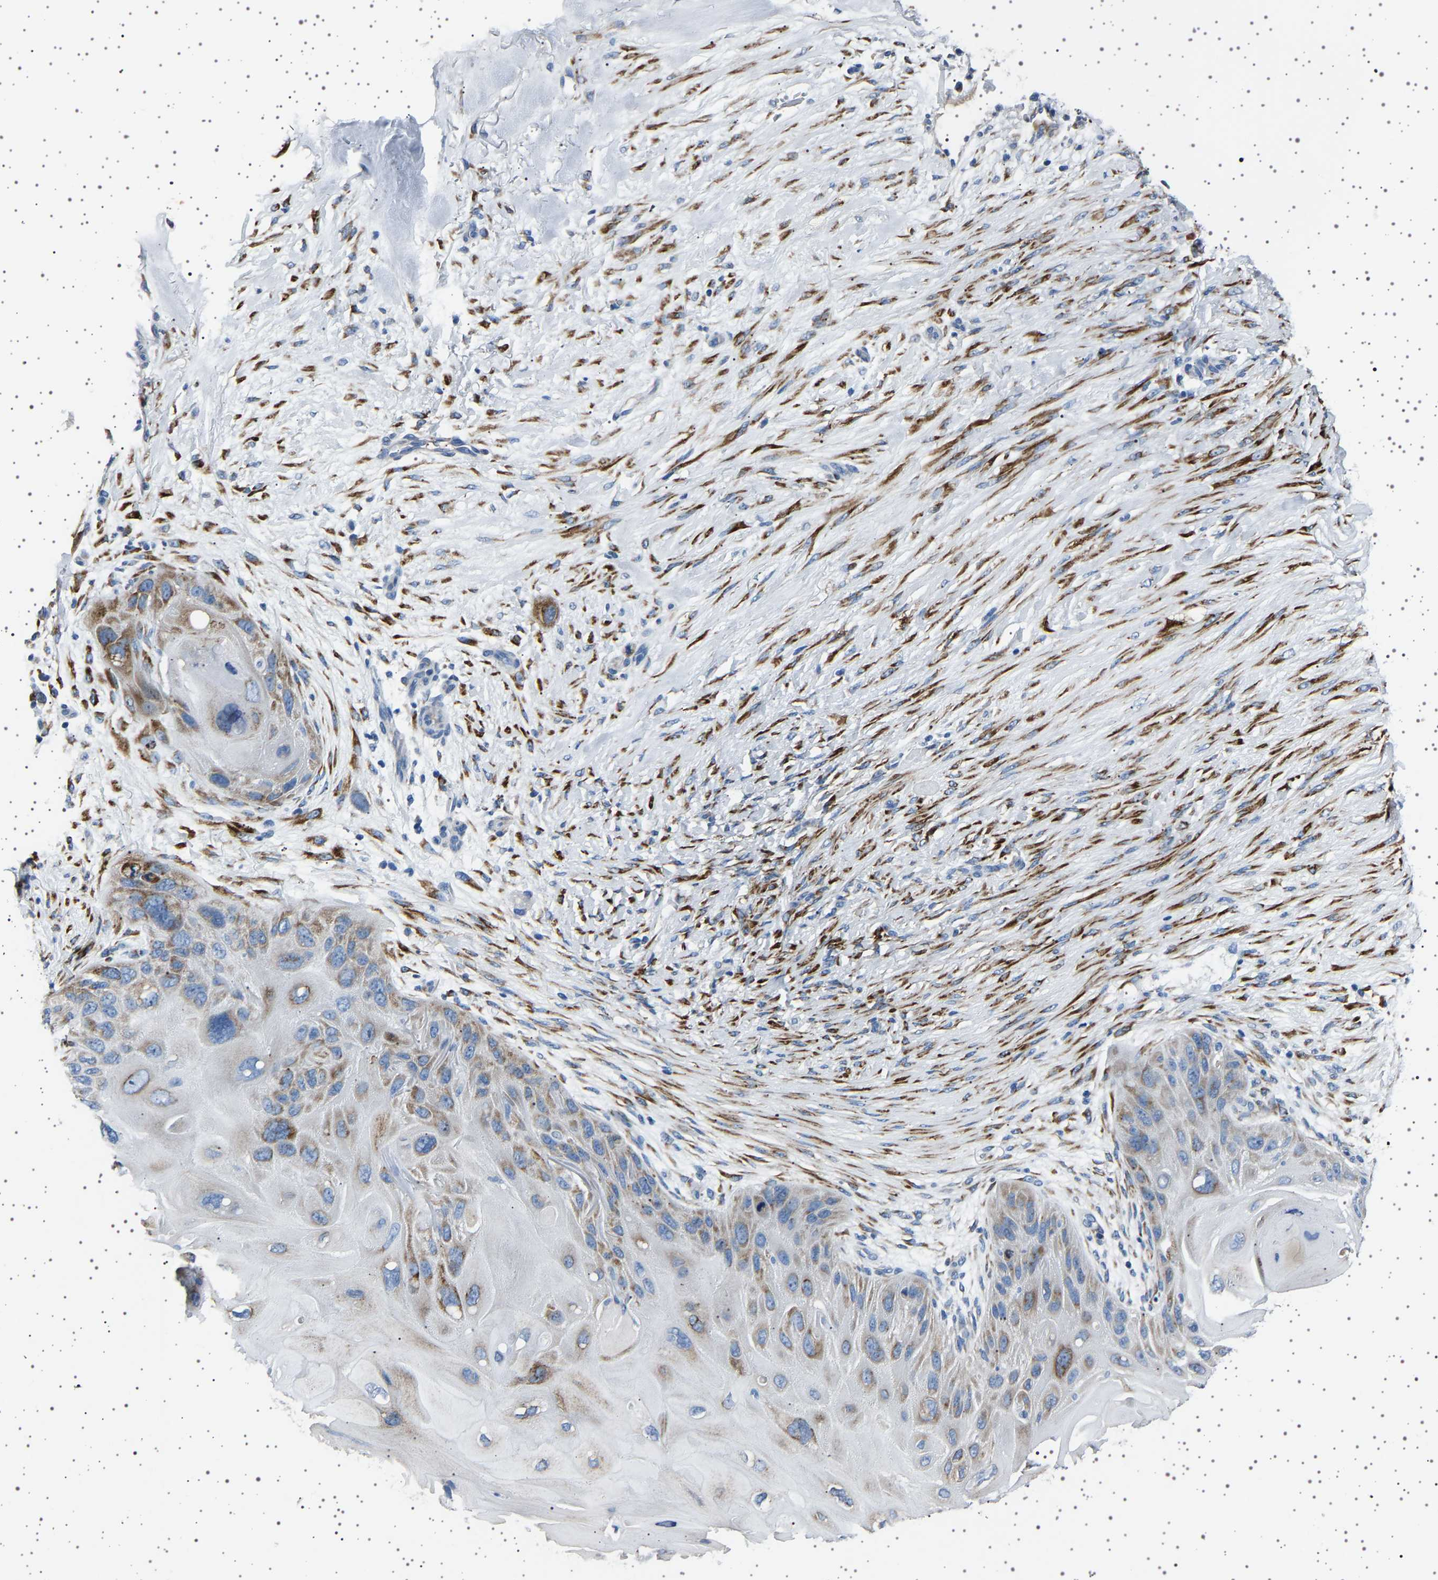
{"staining": {"intensity": "moderate", "quantity": ">75%", "location": "cytoplasmic/membranous"}, "tissue": "skin cancer", "cell_type": "Tumor cells", "image_type": "cancer", "snomed": [{"axis": "morphology", "description": "Squamous cell carcinoma, NOS"}, {"axis": "topography", "description": "Skin"}], "caption": "Human skin cancer stained with a brown dye displays moderate cytoplasmic/membranous positive expression in about >75% of tumor cells.", "gene": "FTCD", "patient": {"sex": "female", "age": 77}}